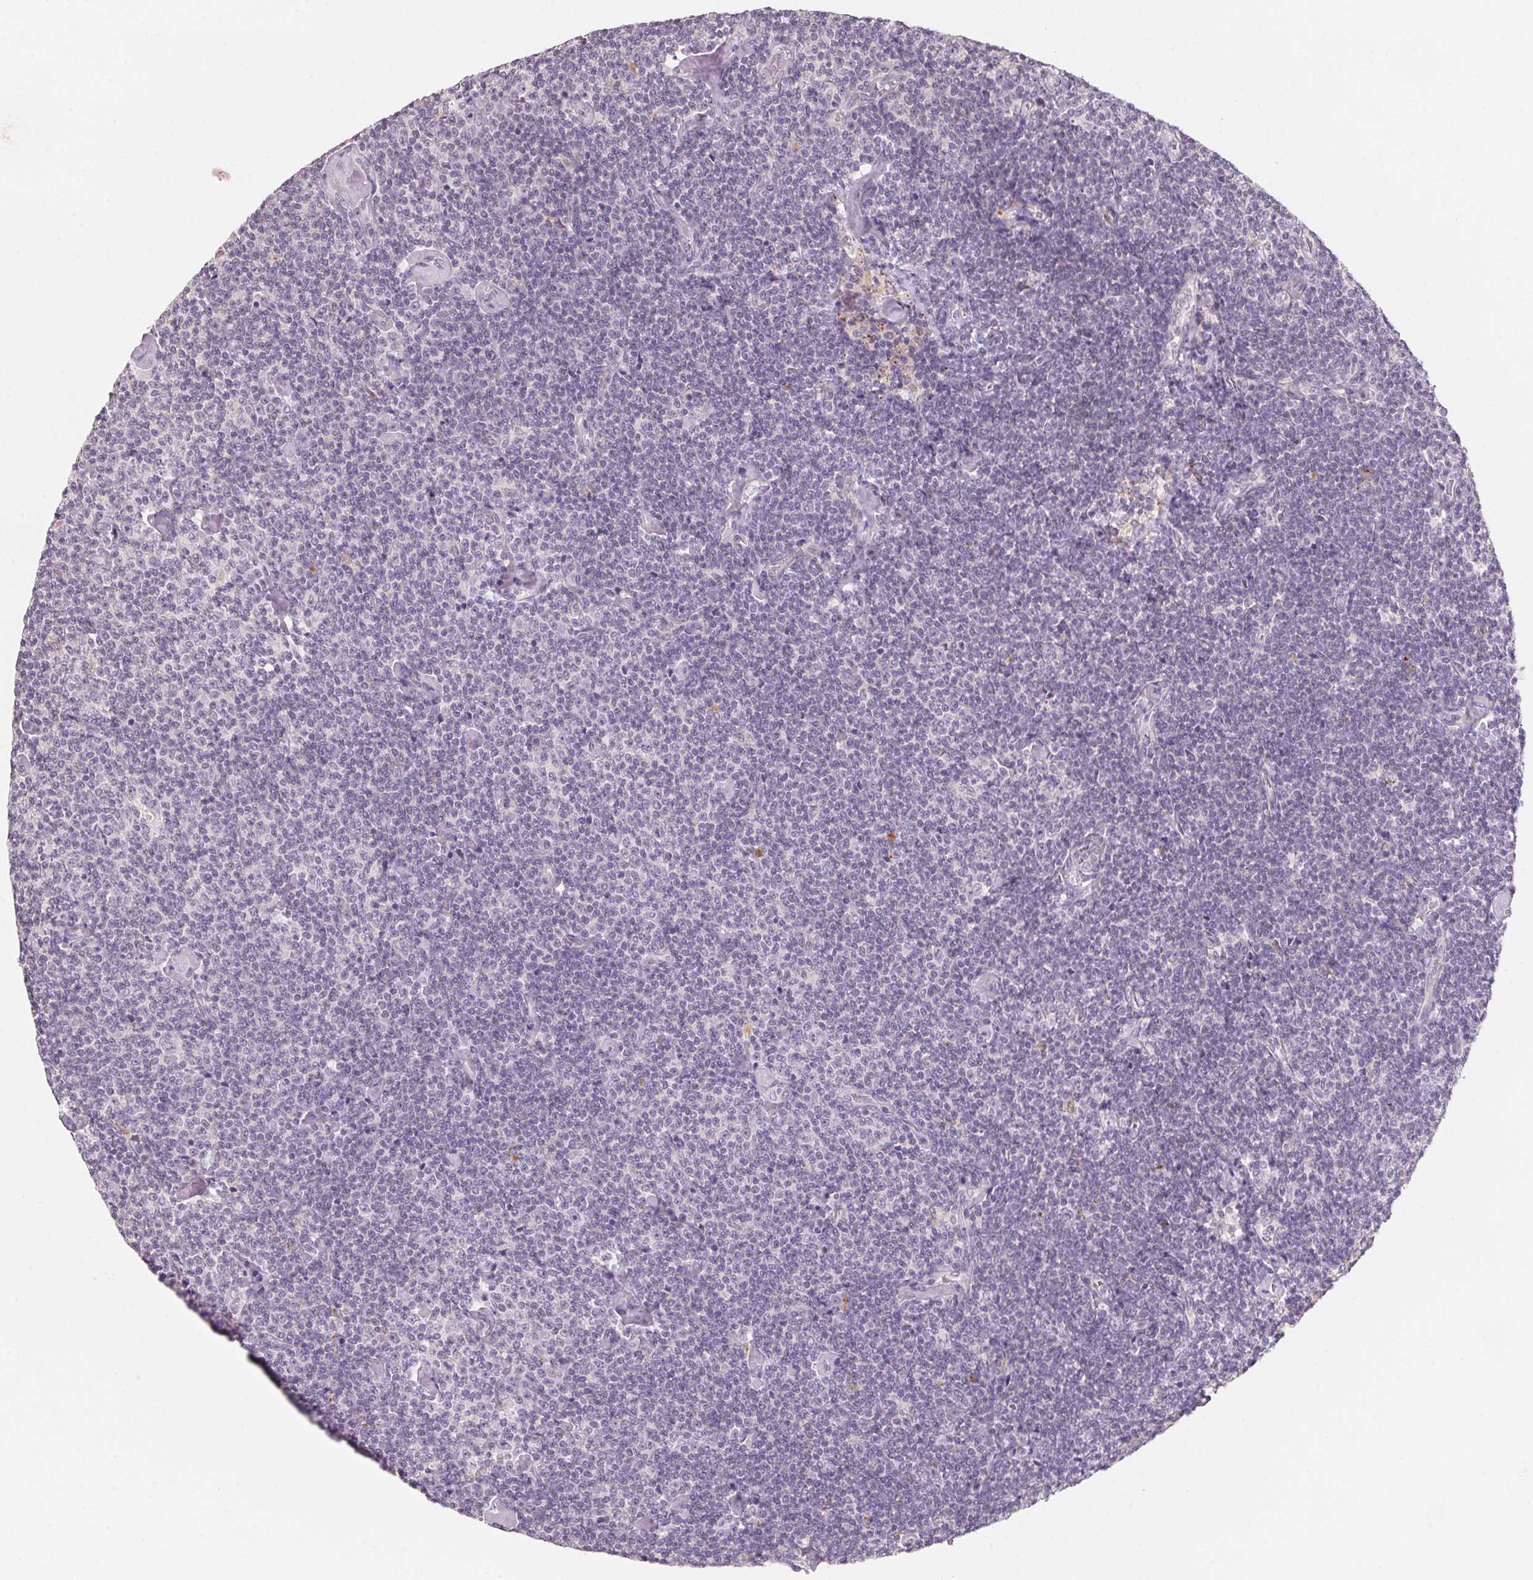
{"staining": {"intensity": "negative", "quantity": "none", "location": "none"}, "tissue": "lymphoma", "cell_type": "Tumor cells", "image_type": "cancer", "snomed": [{"axis": "morphology", "description": "Malignant lymphoma, non-Hodgkin's type, Low grade"}, {"axis": "topography", "description": "Lymph node"}], "caption": "Micrograph shows no significant protein staining in tumor cells of malignant lymphoma, non-Hodgkin's type (low-grade).", "gene": "TREH", "patient": {"sex": "male", "age": 81}}